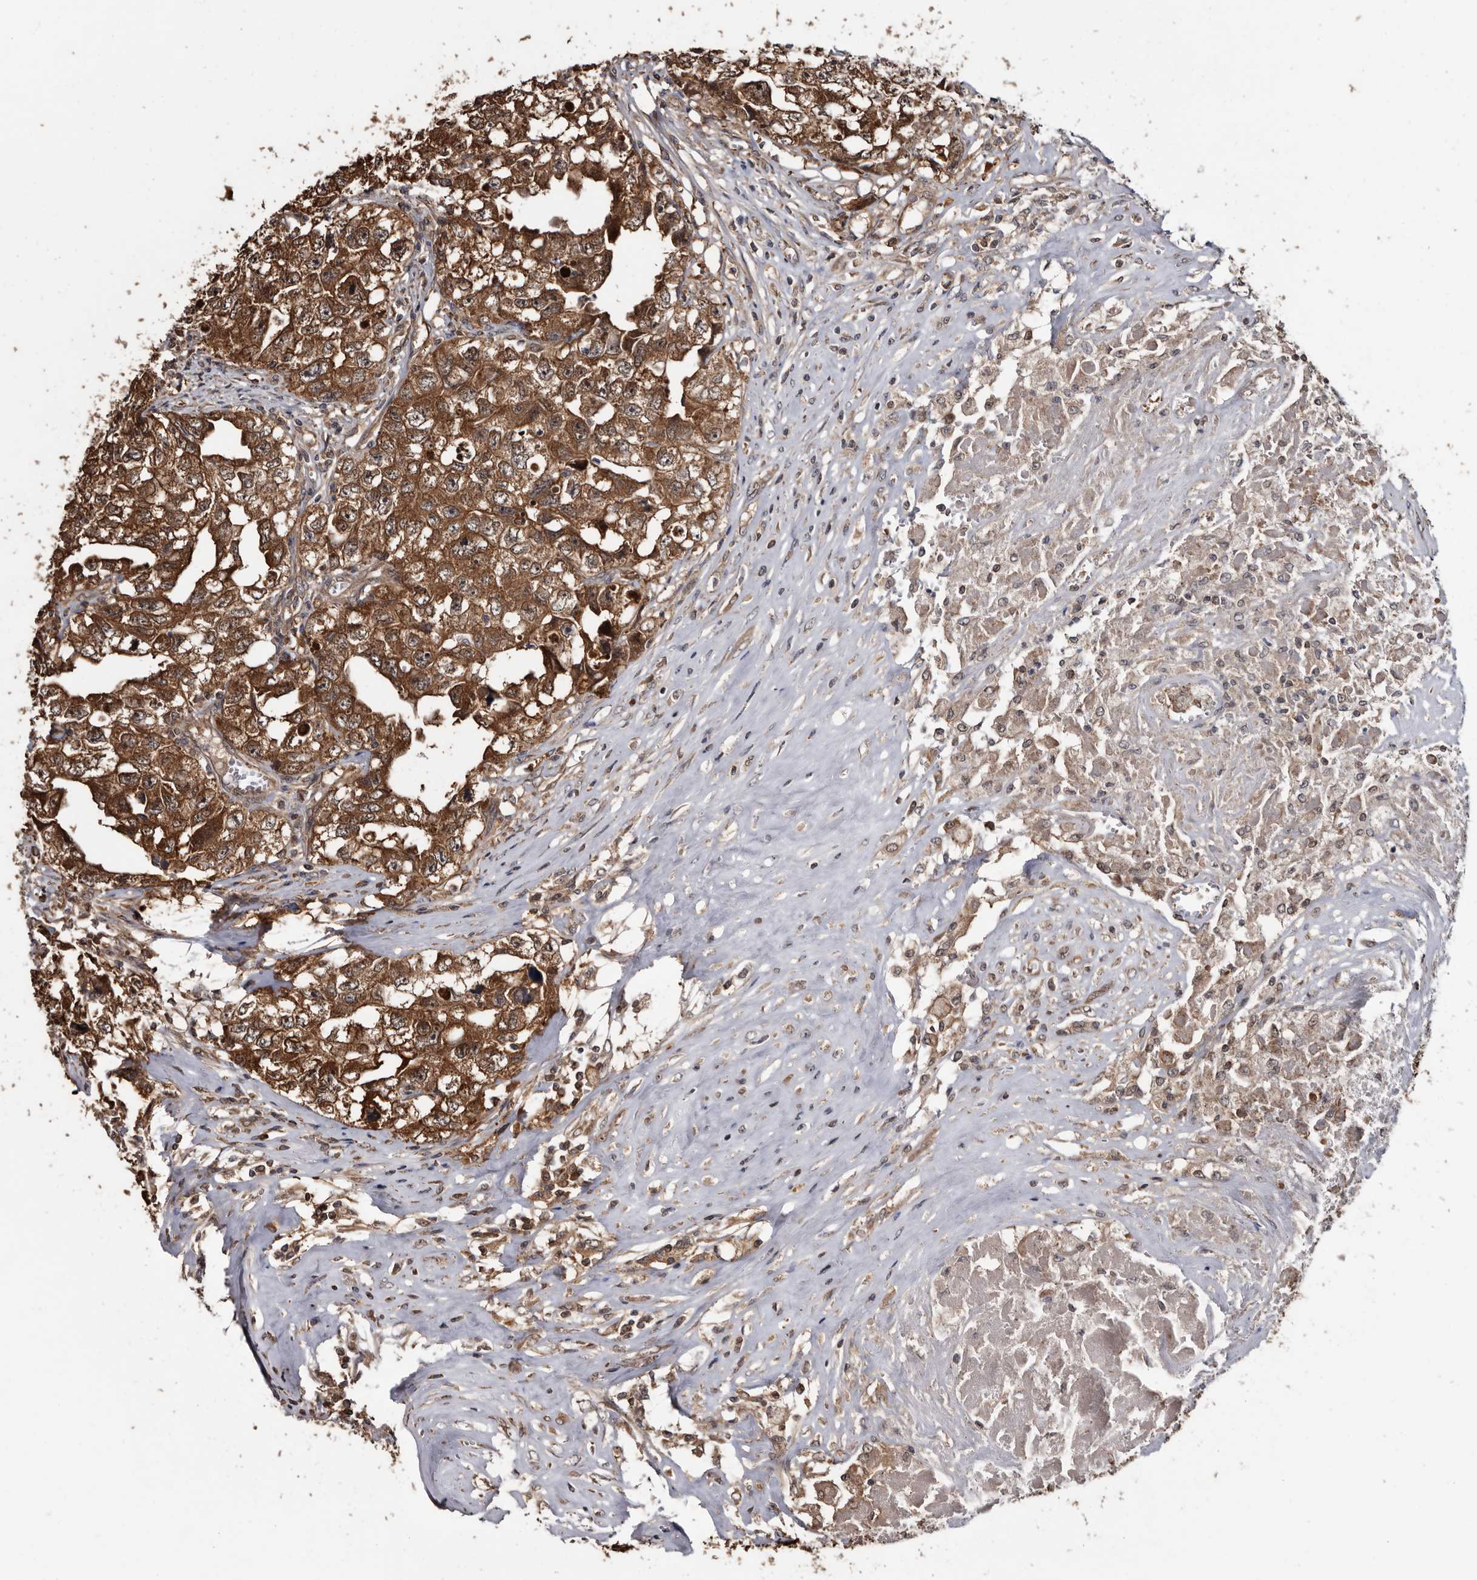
{"staining": {"intensity": "strong", "quantity": ">75%", "location": "cytoplasmic/membranous"}, "tissue": "testis cancer", "cell_type": "Tumor cells", "image_type": "cancer", "snomed": [{"axis": "morphology", "description": "Seminoma, NOS"}, {"axis": "morphology", "description": "Carcinoma, Embryonal, NOS"}, {"axis": "topography", "description": "Testis"}], "caption": "Human testis cancer (seminoma) stained with a protein marker displays strong staining in tumor cells.", "gene": "TTI2", "patient": {"sex": "male", "age": 43}}